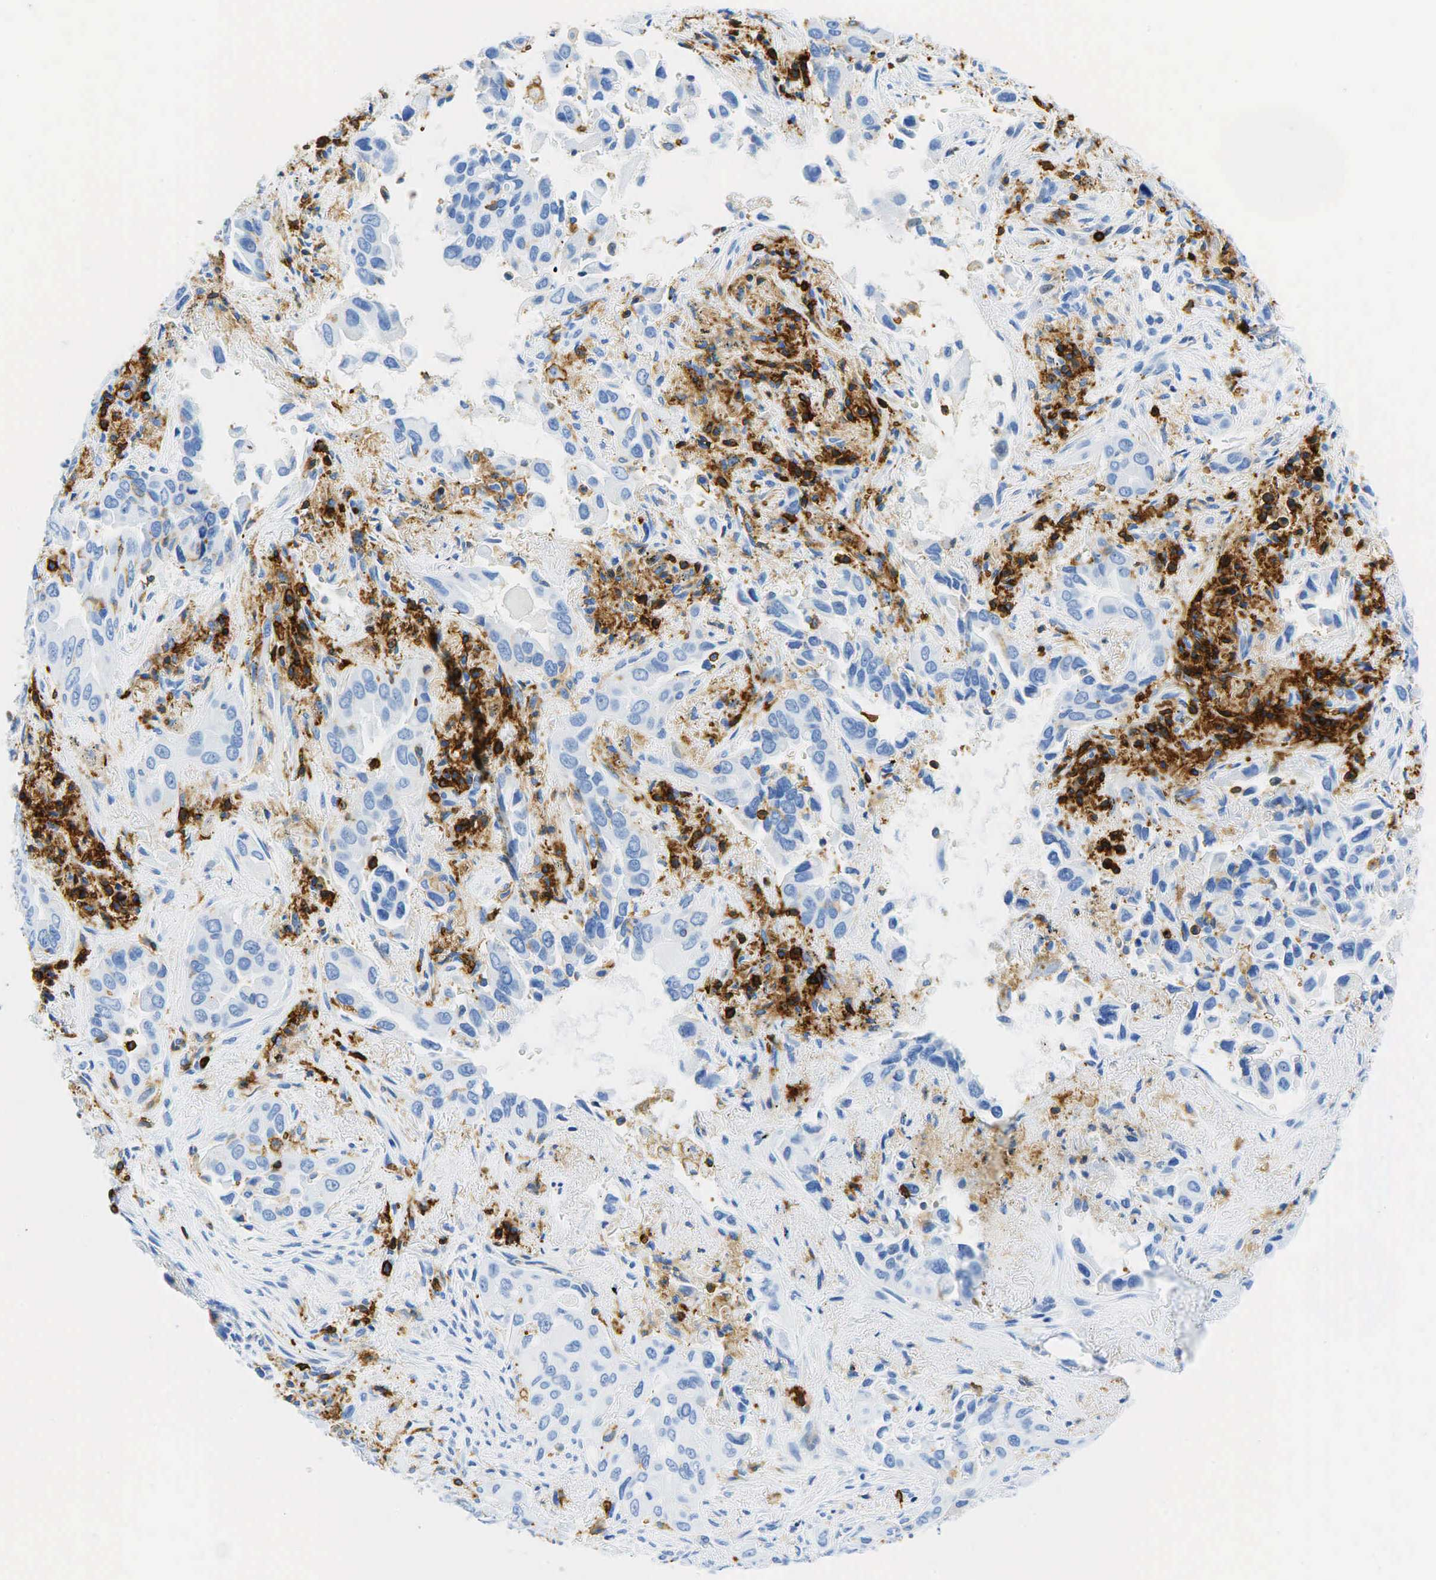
{"staining": {"intensity": "negative", "quantity": "none", "location": "none"}, "tissue": "lung cancer", "cell_type": "Tumor cells", "image_type": "cancer", "snomed": [{"axis": "morphology", "description": "Adenocarcinoma, NOS"}, {"axis": "topography", "description": "Lung"}], "caption": "The immunohistochemistry image has no significant staining in tumor cells of lung adenocarcinoma tissue.", "gene": "PTPRC", "patient": {"sex": "male", "age": 68}}